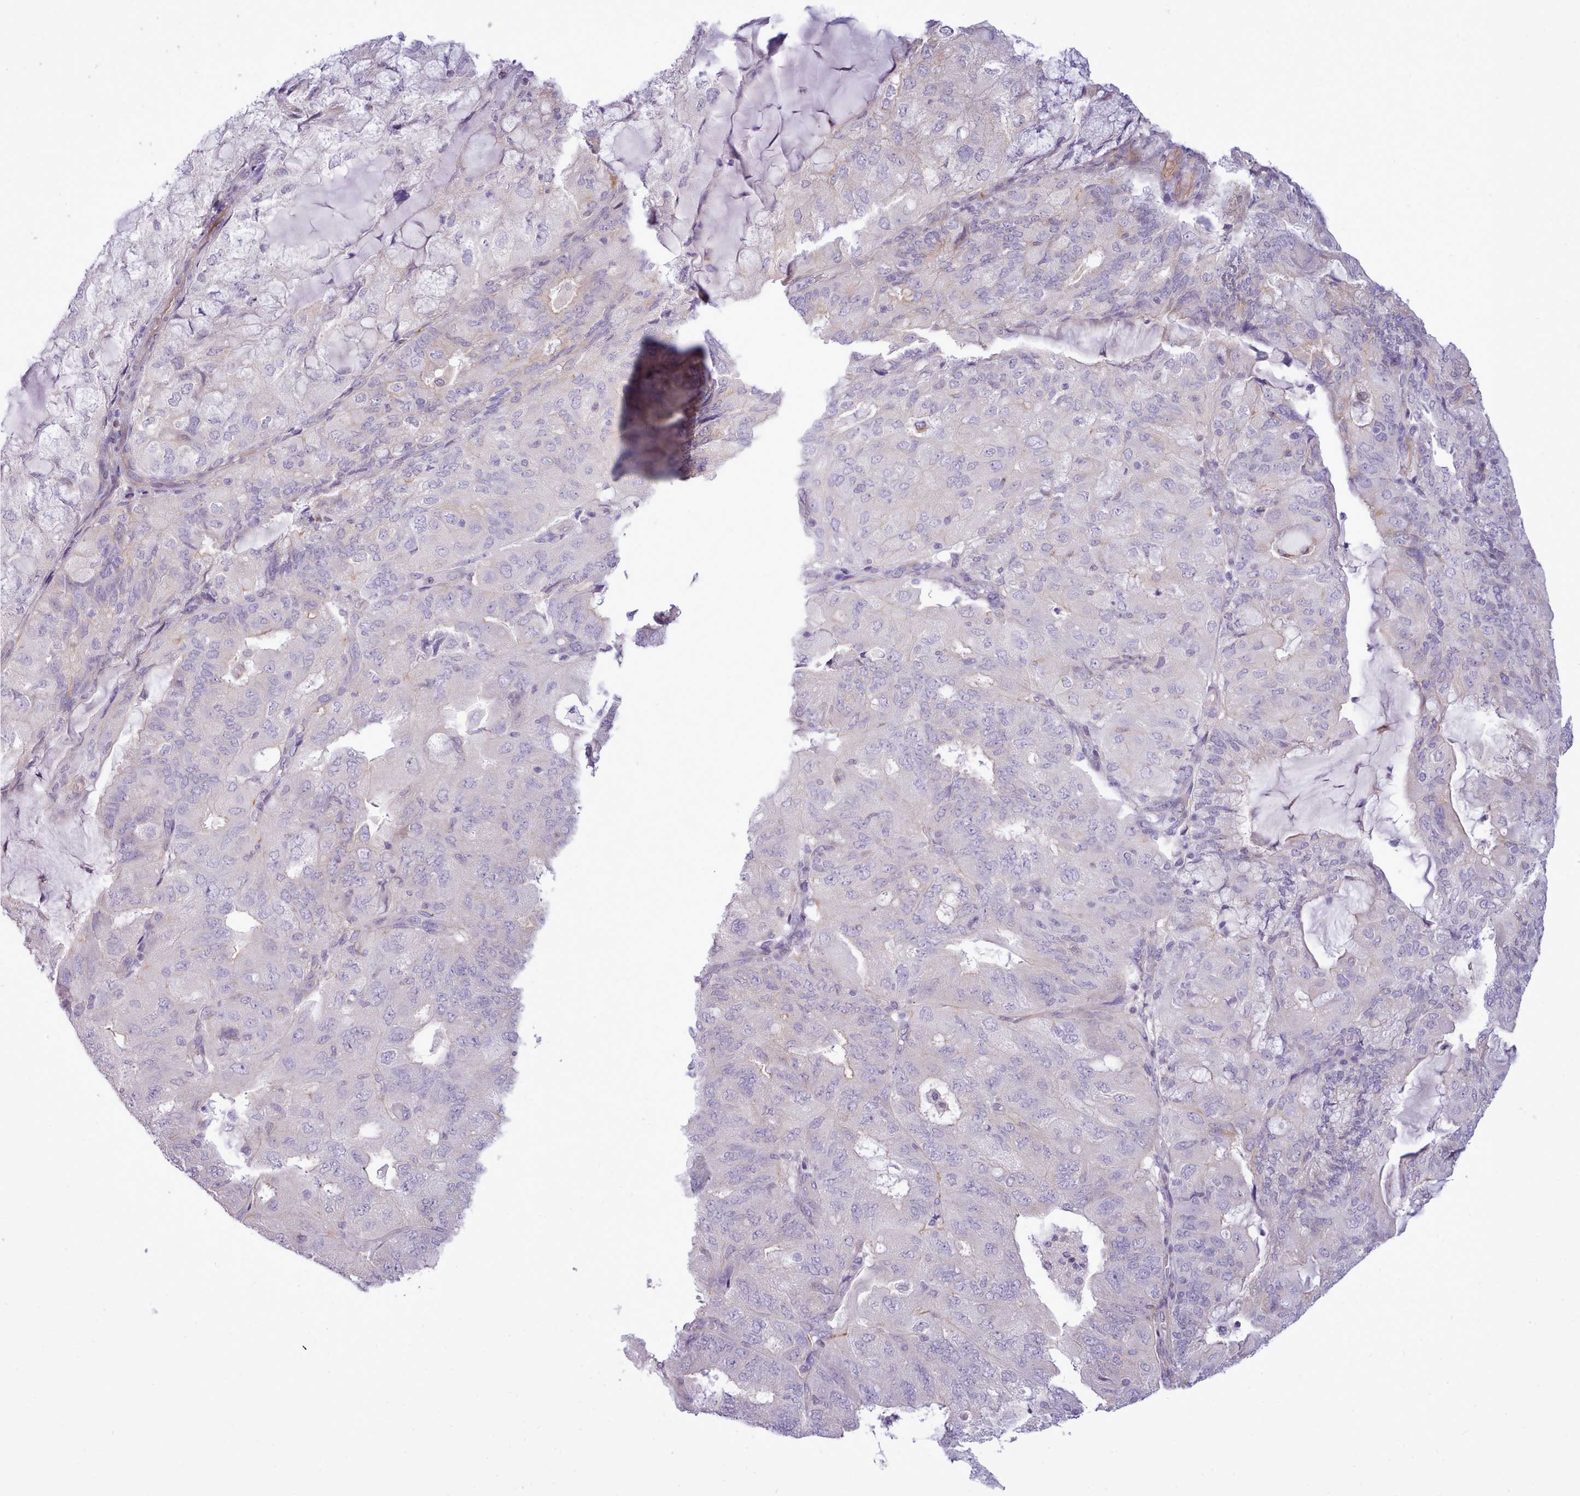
{"staining": {"intensity": "negative", "quantity": "none", "location": "none"}, "tissue": "endometrial cancer", "cell_type": "Tumor cells", "image_type": "cancer", "snomed": [{"axis": "morphology", "description": "Adenocarcinoma, NOS"}, {"axis": "topography", "description": "Endometrium"}], "caption": "The histopathology image shows no staining of tumor cells in endometrial cancer (adenocarcinoma).", "gene": "CYP2A13", "patient": {"sex": "female", "age": 81}}